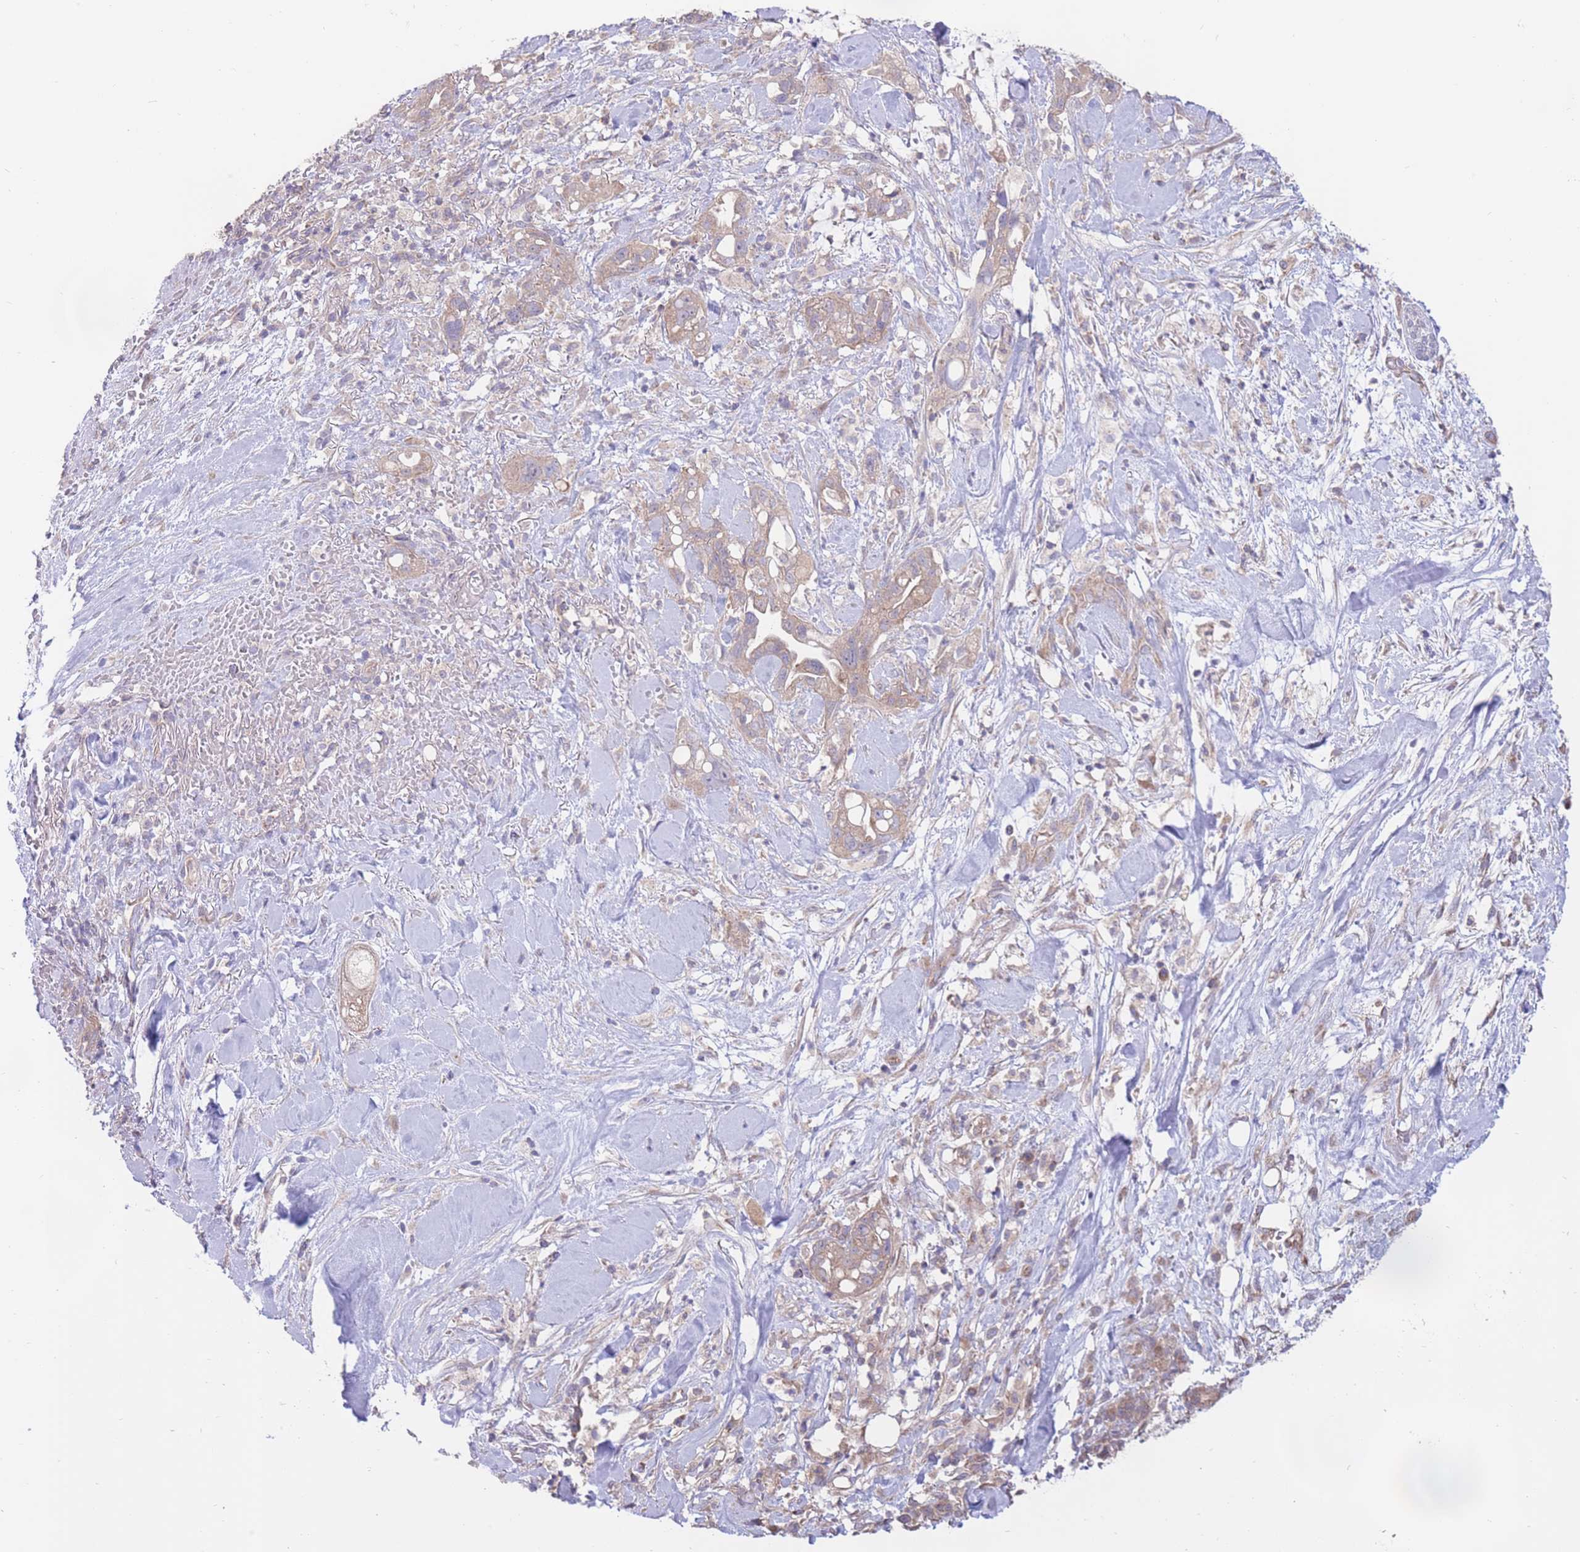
{"staining": {"intensity": "moderate", "quantity": "25%-75%", "location": "cytoplasmic/membranous"}, "tissue": "pancreatic cancer", "cell_type": "Tumor cells", "image_type": "cancer", "snomed": [{"axis": "morphology", "description": "Adenocarcinoma, NOS"}, {"axis": "topography", "description": "Pancreas"}], "caption": "A histopathology image of human adenocarcinoma (pancreatic) stained for a protein reveals moderate cytoplasmic/membranous brown staining in tumor cells. (Stains: DAB in brown, nuclei in blue, Microscopy: brightfield microscopy at high magnification).", "gene": "ALS2CL", "patient": {"sex": "male", "age": 44}}